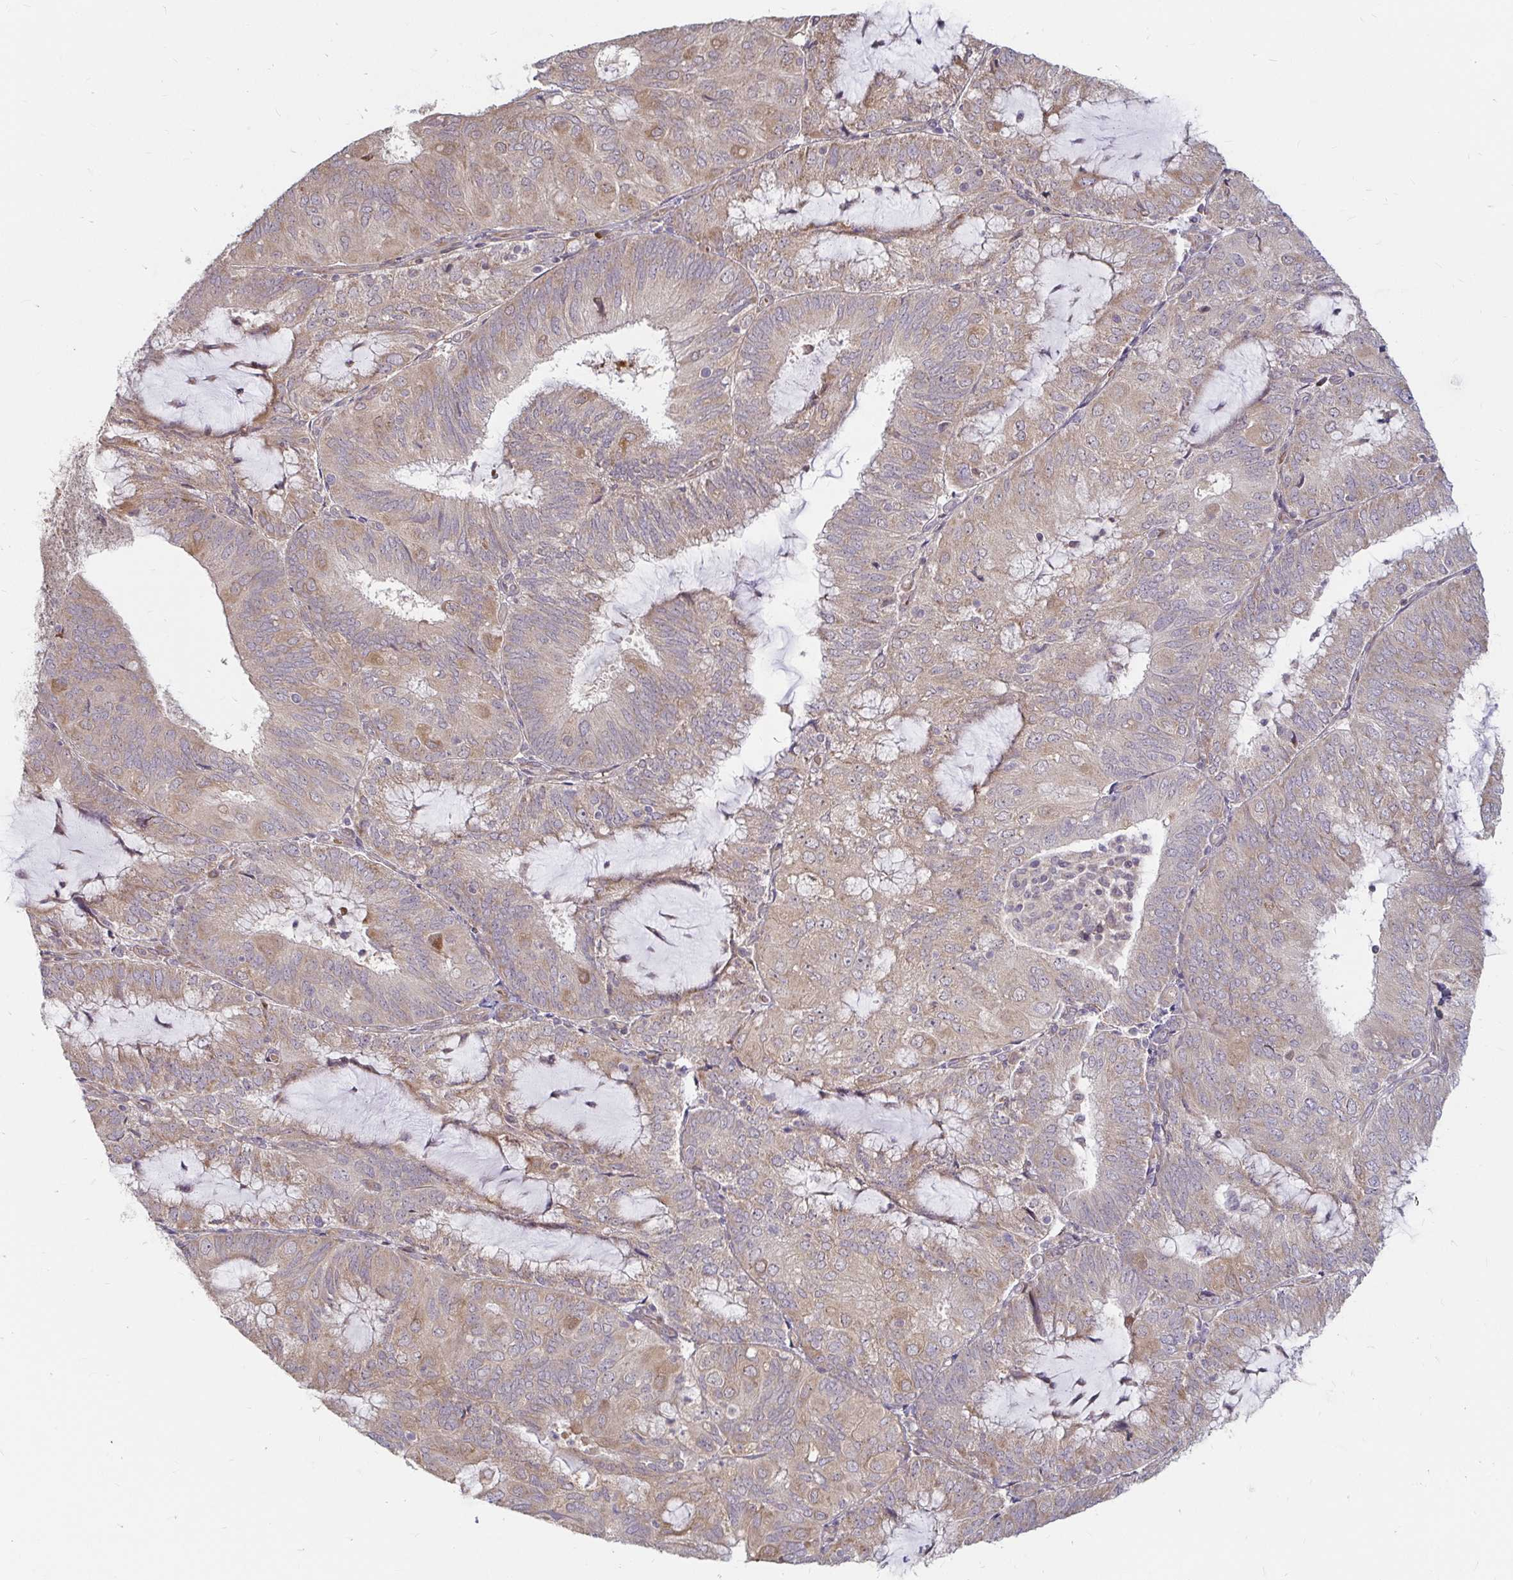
{"staining": {"intensity": "weak", "quantity": "25%-75%", "location": "cytoplasmic/membranous"}, "tissue": "endometrial cancer", "cell_type": "Tumor cells", "image_type": "cancer", "snomed": [{"axis": "morphology", "description": "Adenocarcinoma, NOS"}, {"axis": "topography", "description": "Endometrium"}], "caption": "An IHC photomicrograph of neoplastic tissue is shown. Protein staining in brown labels weak cytoplasmic/membranous positivity in endometrial adenocarcinoma within tumor cells. The protein is shown in brown color, while the nuclei are stained blue.", "gene": "CAST", "patient": {"sex": "female", "age": 81}}